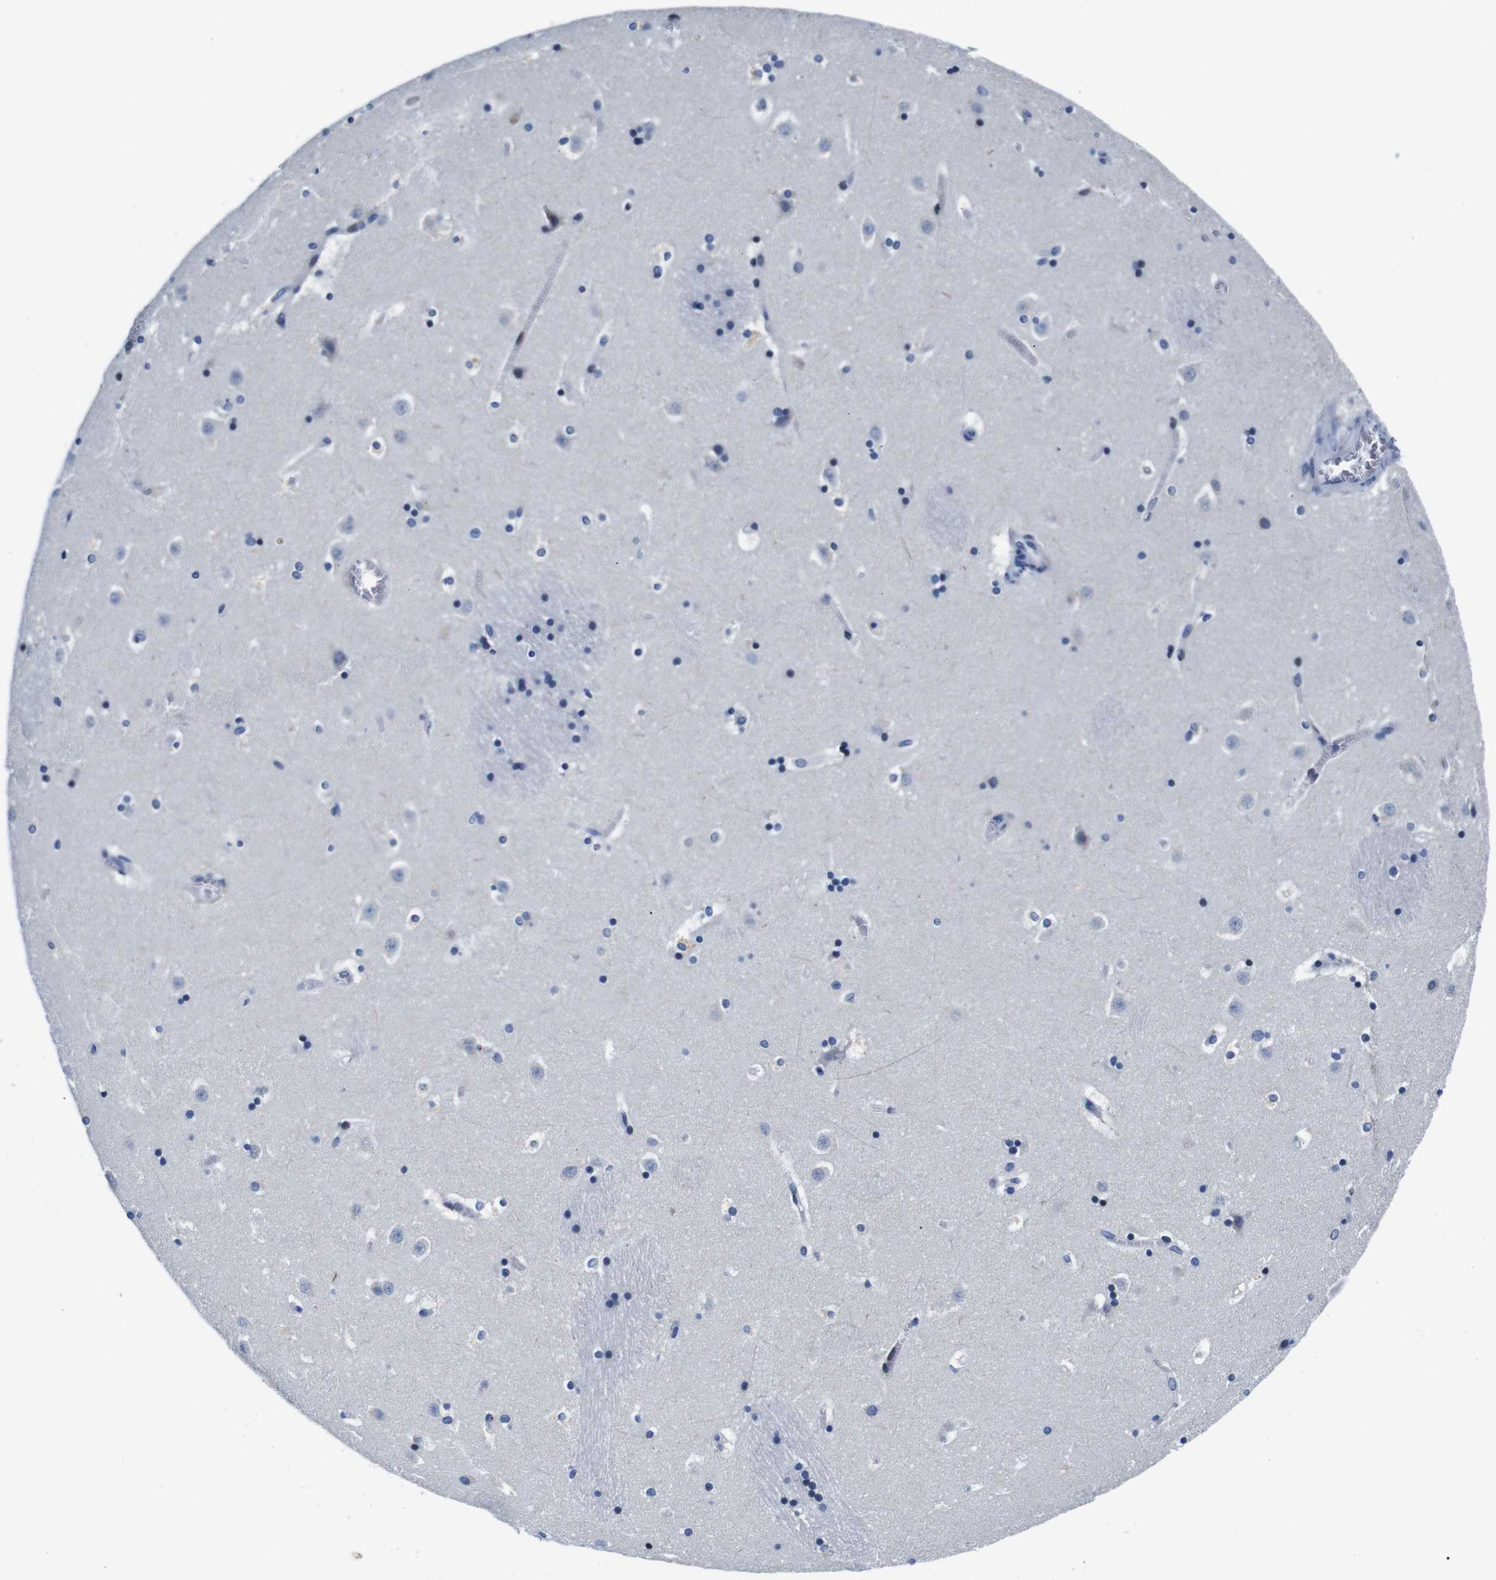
{"staining": {"intensity": "negative", "quantity": "none", "location": "none"}, "tissue": "caudate", "cell_type": "Glial cells", "image_type": "normal", "snomed": [{"axis": "morphology", "description": "Normal tissue, NOS"}, {"axis": "topography", "description": "Lateral ventricle wall"}], "caption": "DAB immunohistochemical staining of normal human caudate reveals no significant positivity in glial cells. (Brightfield microscopy of DAB IHC at high magnification).", "gene": "SNX19", "patient": {"sex": "male", "age": 45}}